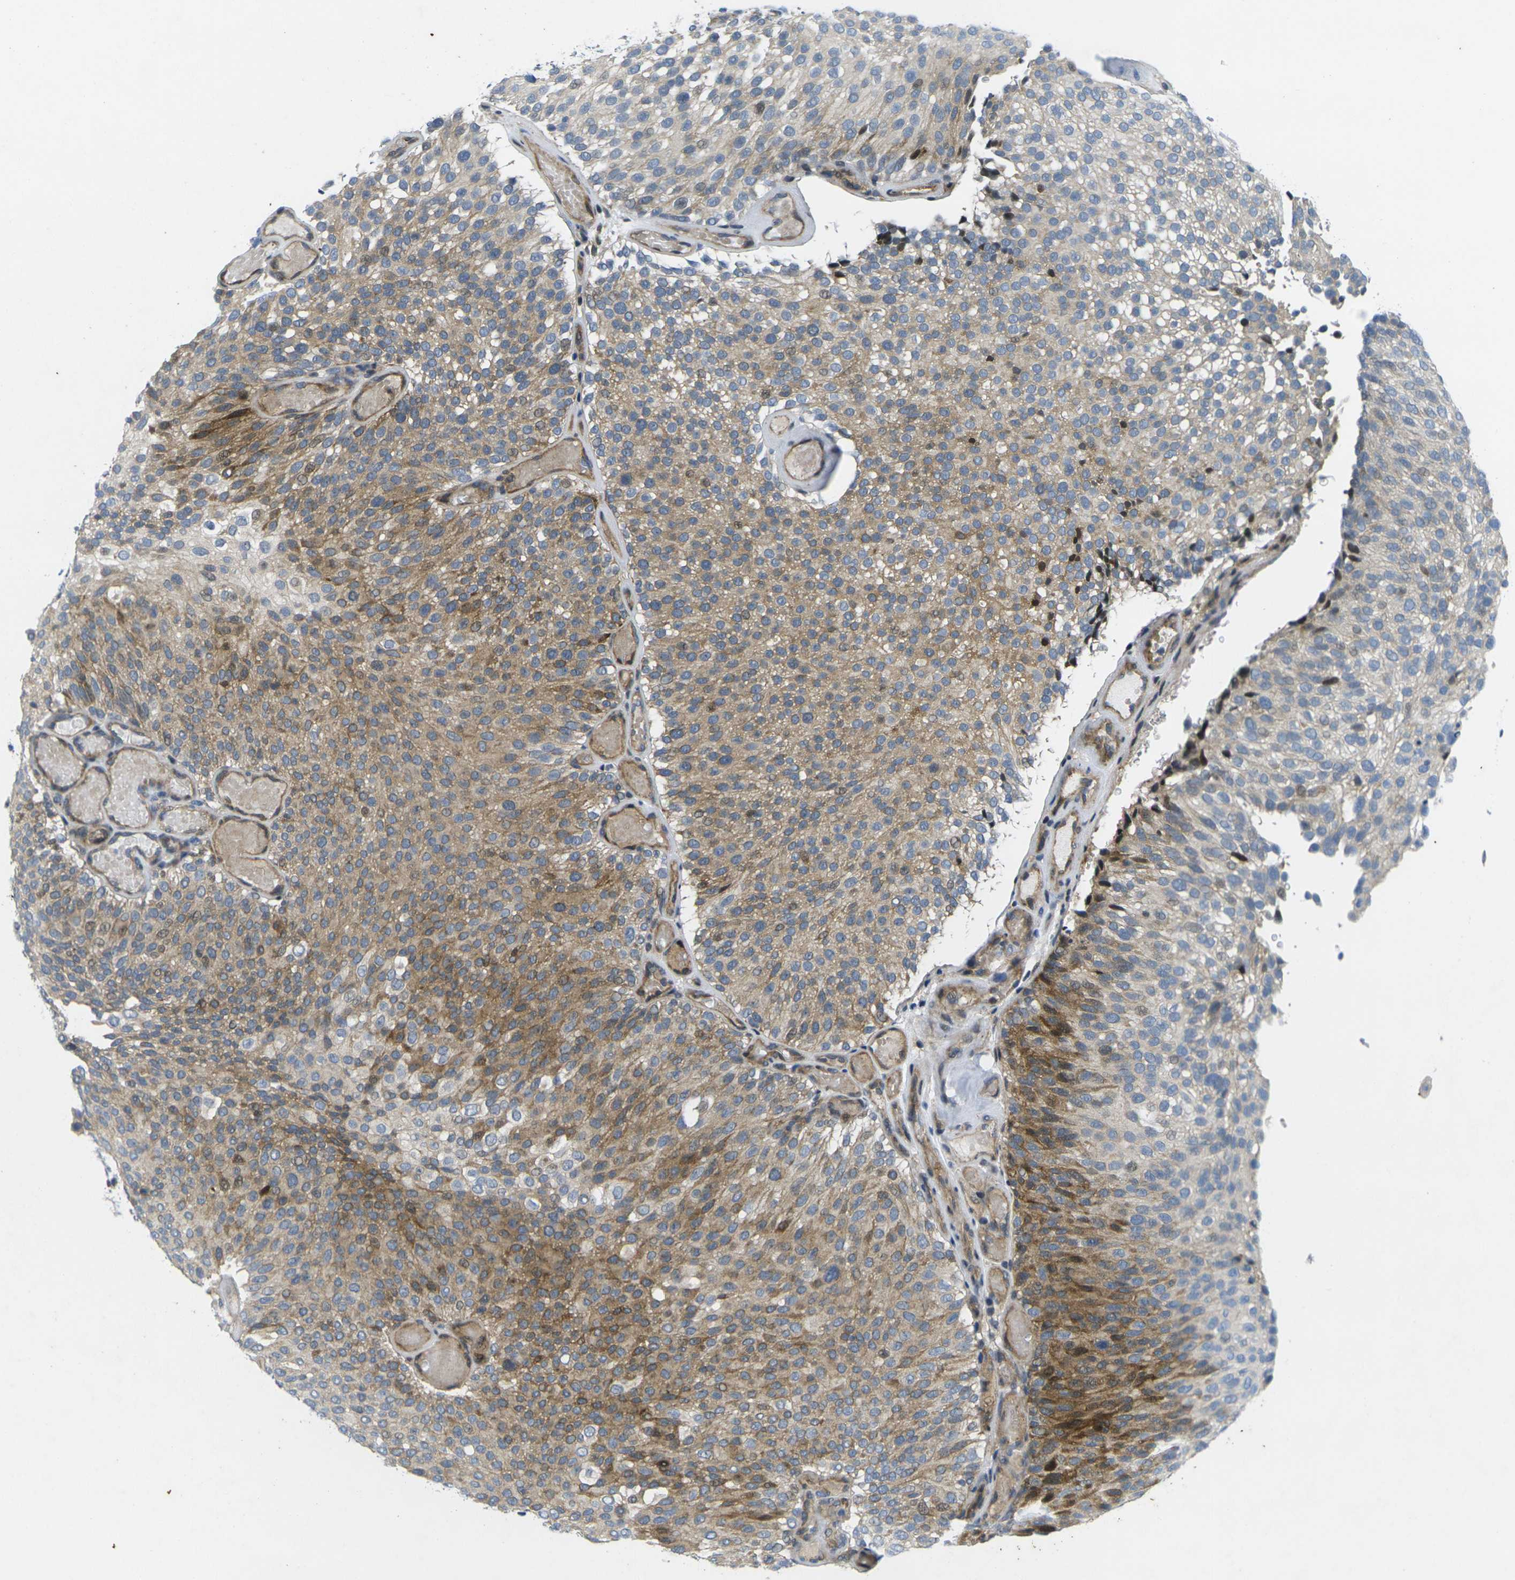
{"staining": {"intensity": "moderate", "quantity": "<25%", "location": "cytoplasmic/membranous"}, "tissue": "urothelial cancer", "cell_type": "Tumor cells", "image_type": "cancer", "snomed": [{"axis": "morphology", "description": "Urothelial carcinoma, Low grade"}, {"axis": "topography", "description": "Urinary bladder"}], "caption": "This image displays immunohistochemistry staining of human low-grade urothelial carcinoma, with low moderate cytoplasmic/membranous expression in approximately <25% of tumor cells.", "gene": "ROBO2", "patient": {"sex": "male", "age": 78}}